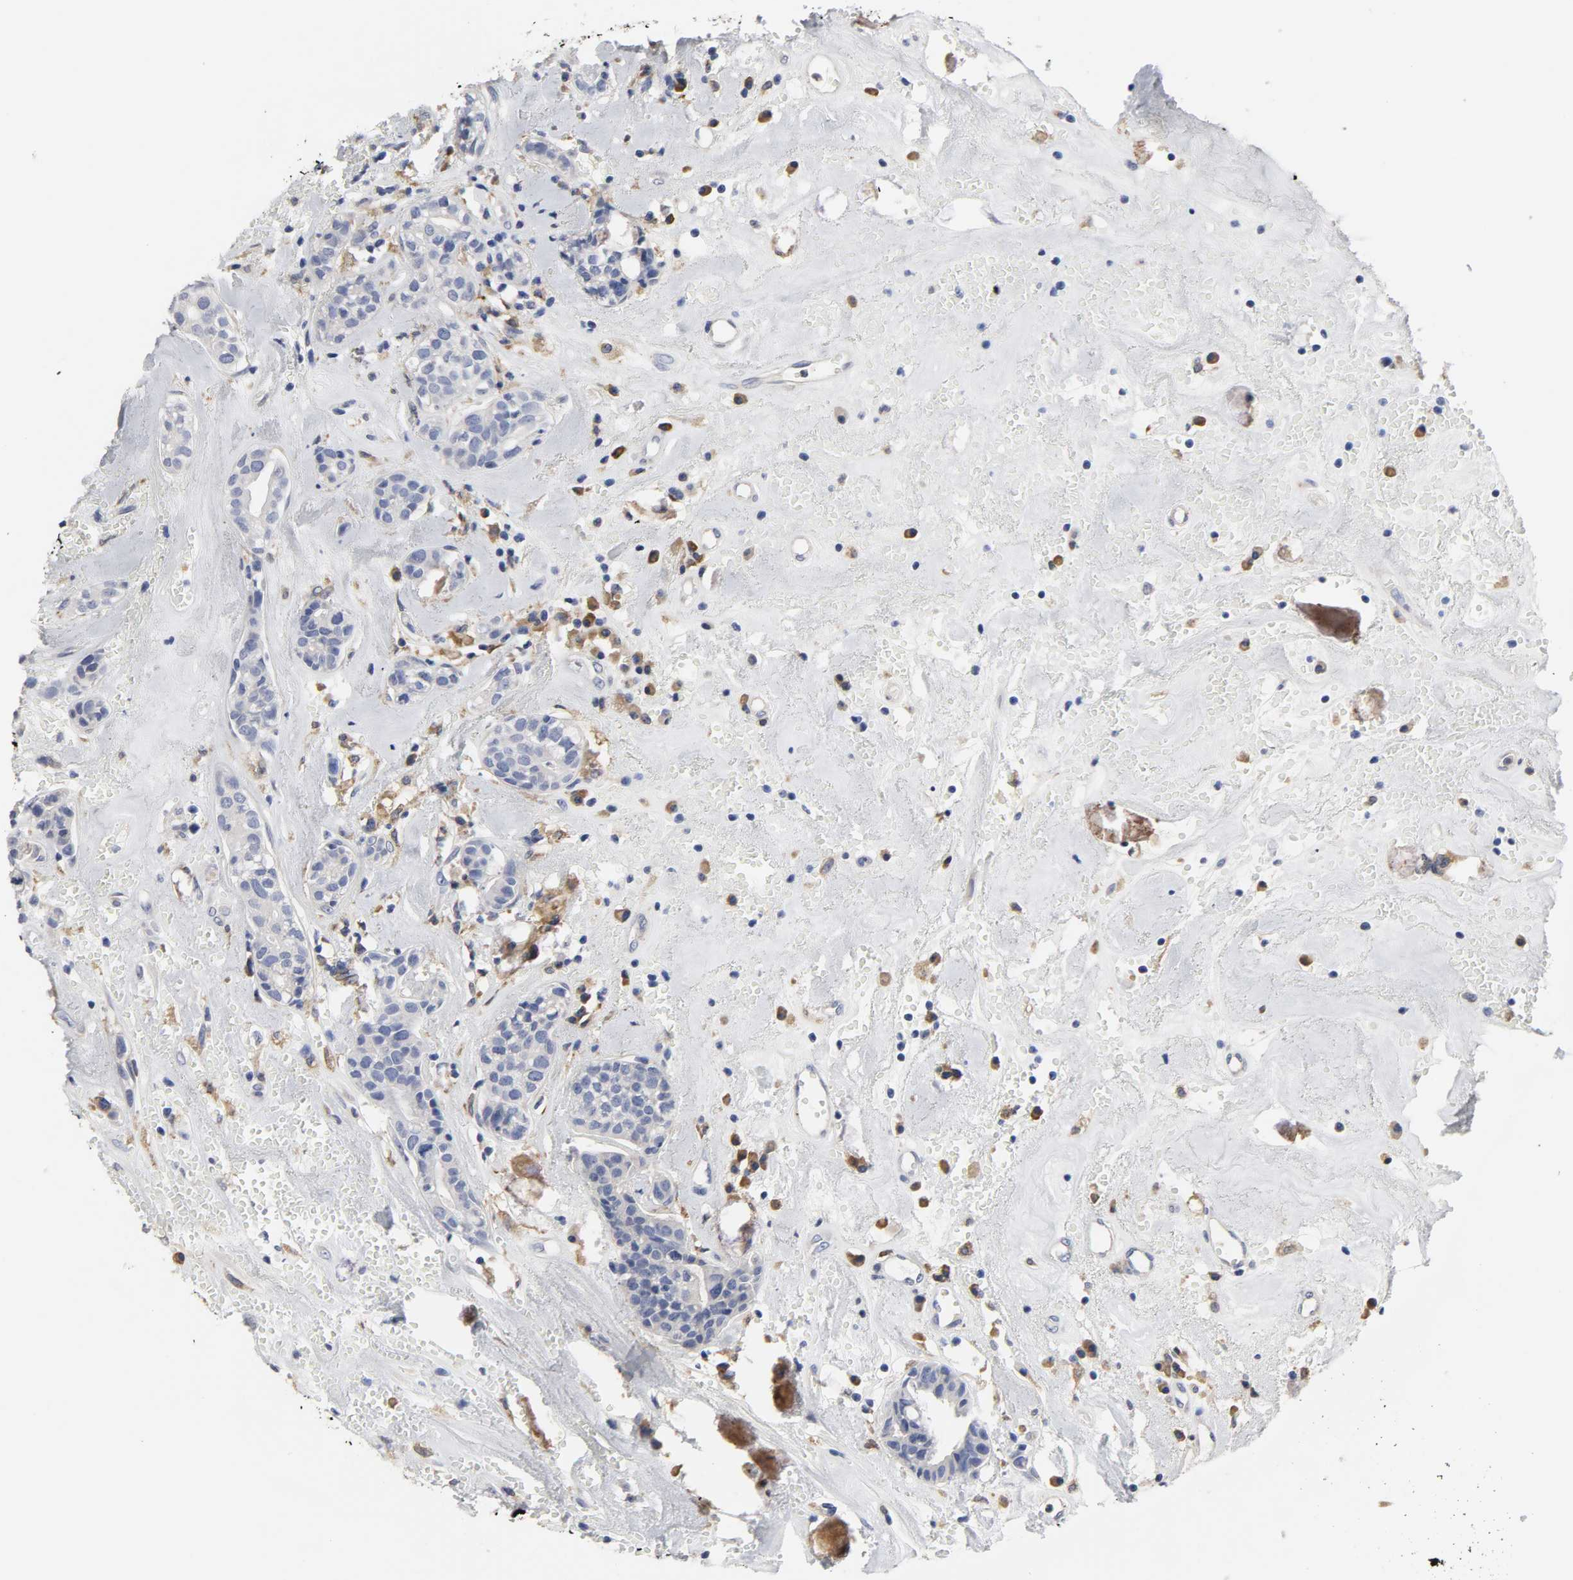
{"staining": {"intensity": "negative", "quantity": "none", "location": "none"}, "tissue": "head and neck cancer", "cell_type": "Tumor cells", "image_type": "cancer", "snomed": [{"axis": "morphology", "description": "Adenocarcinoma, NOS"}, {"axis": "topography", "description": "Salivary gland"}, {"axis": "topography", "description": "Head-Neck"}], "caption": "Tumor cells are negative for brown protein staining in head and neck cancer.", "gene": "HCK", "patient": {"sex": "female", "age": 65}}